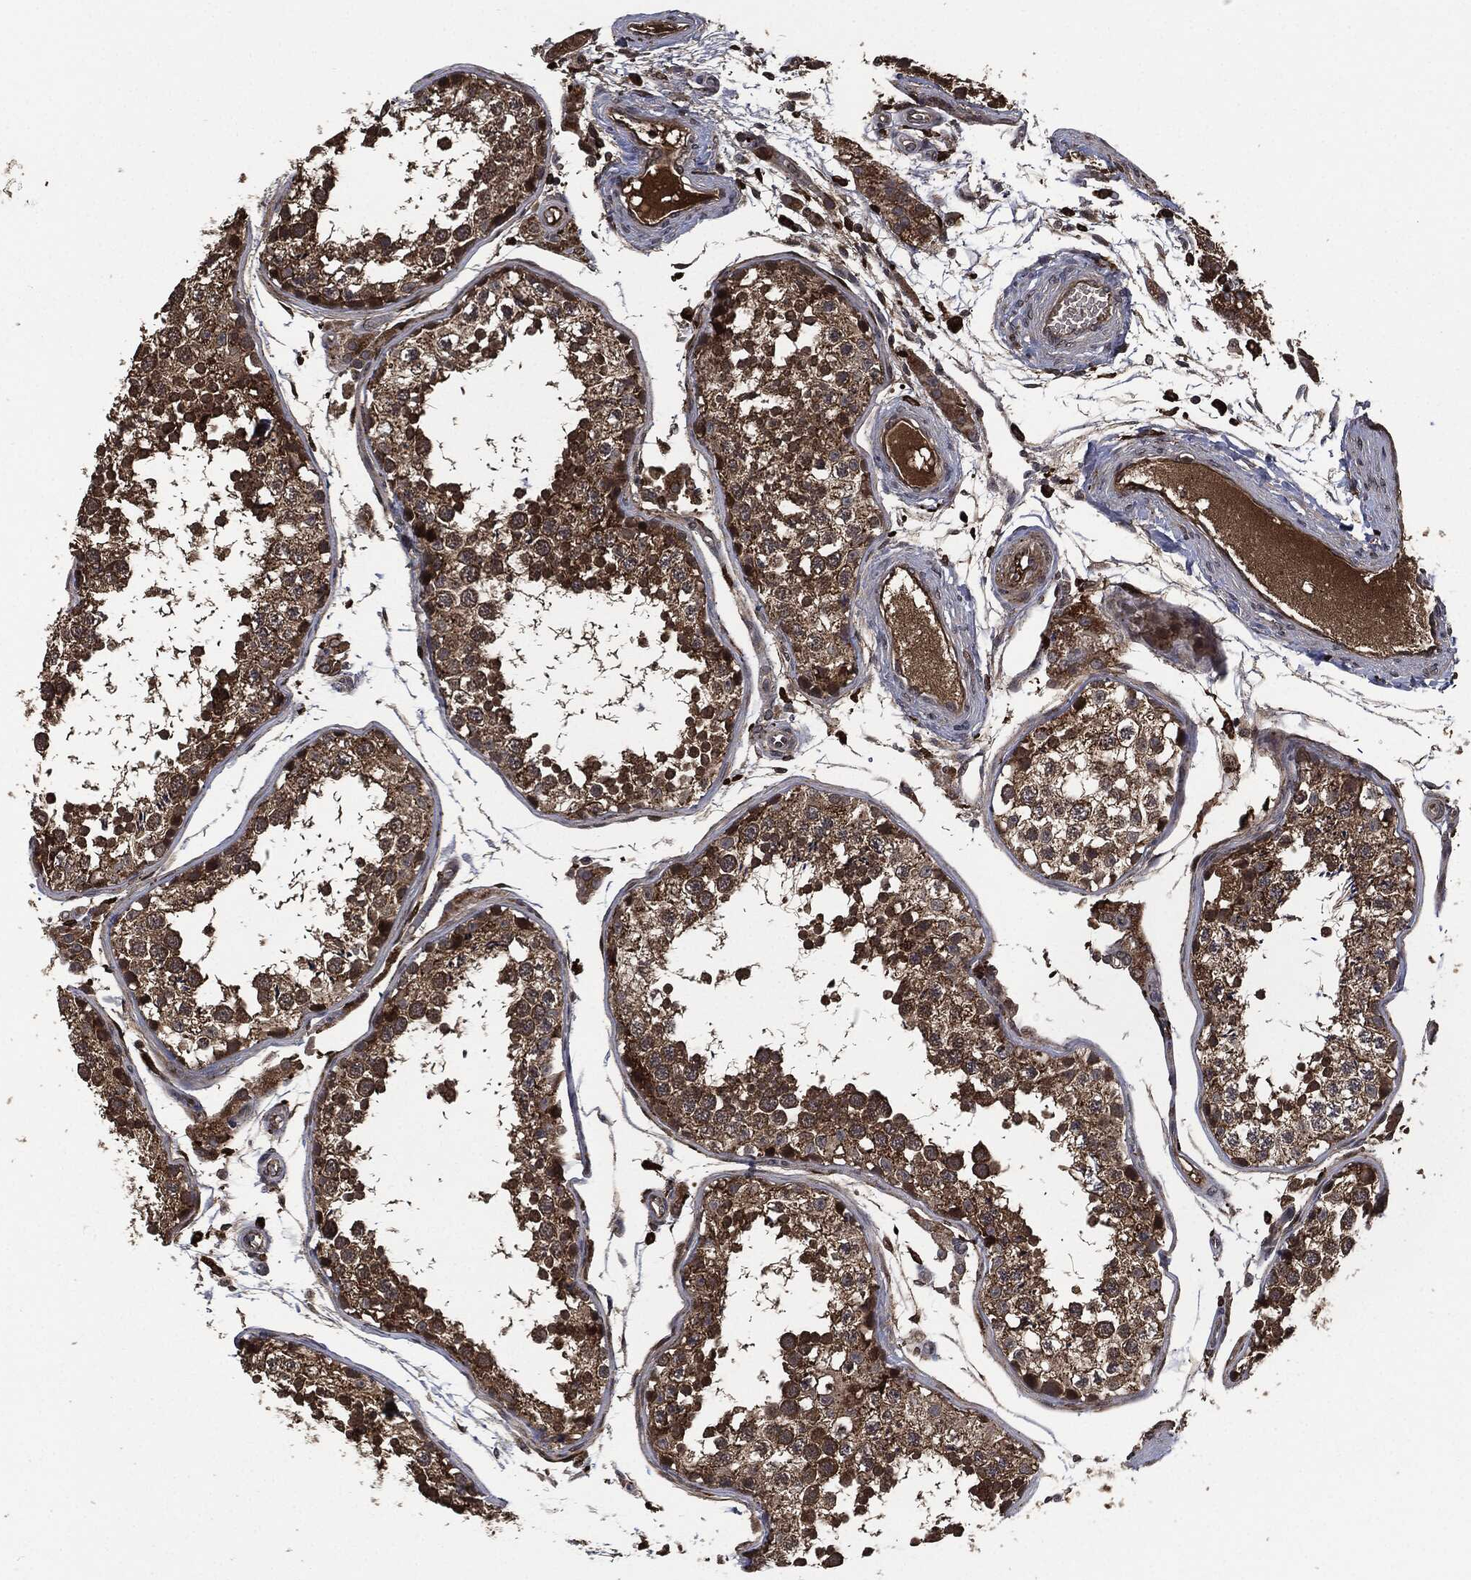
{"staining": {"intensity": "strong", "quantity": "25%-75%", "location": "cytoplasmic/membranous"}, "tissue": "testis", "cell_type": "Cells in seminiferous ducts", "image_type": "normal", "snomed": [{"axis": "morphology", "description": "Normal tissue, NOS"}, {"axis": "topography", "description": "Testis"}], "caption": "Protein positivity by IHC shows strong cytoplasmic/membranous staining in about 25%-75% of cells in seminiferous ducts in normal testis. (DAB (3,3'-diaminobenzidine) IHC, brown staining for protein, blue staining for nuclei).", "gene": "CRABP2", "patient": {"sex": "male", "age": 29}}